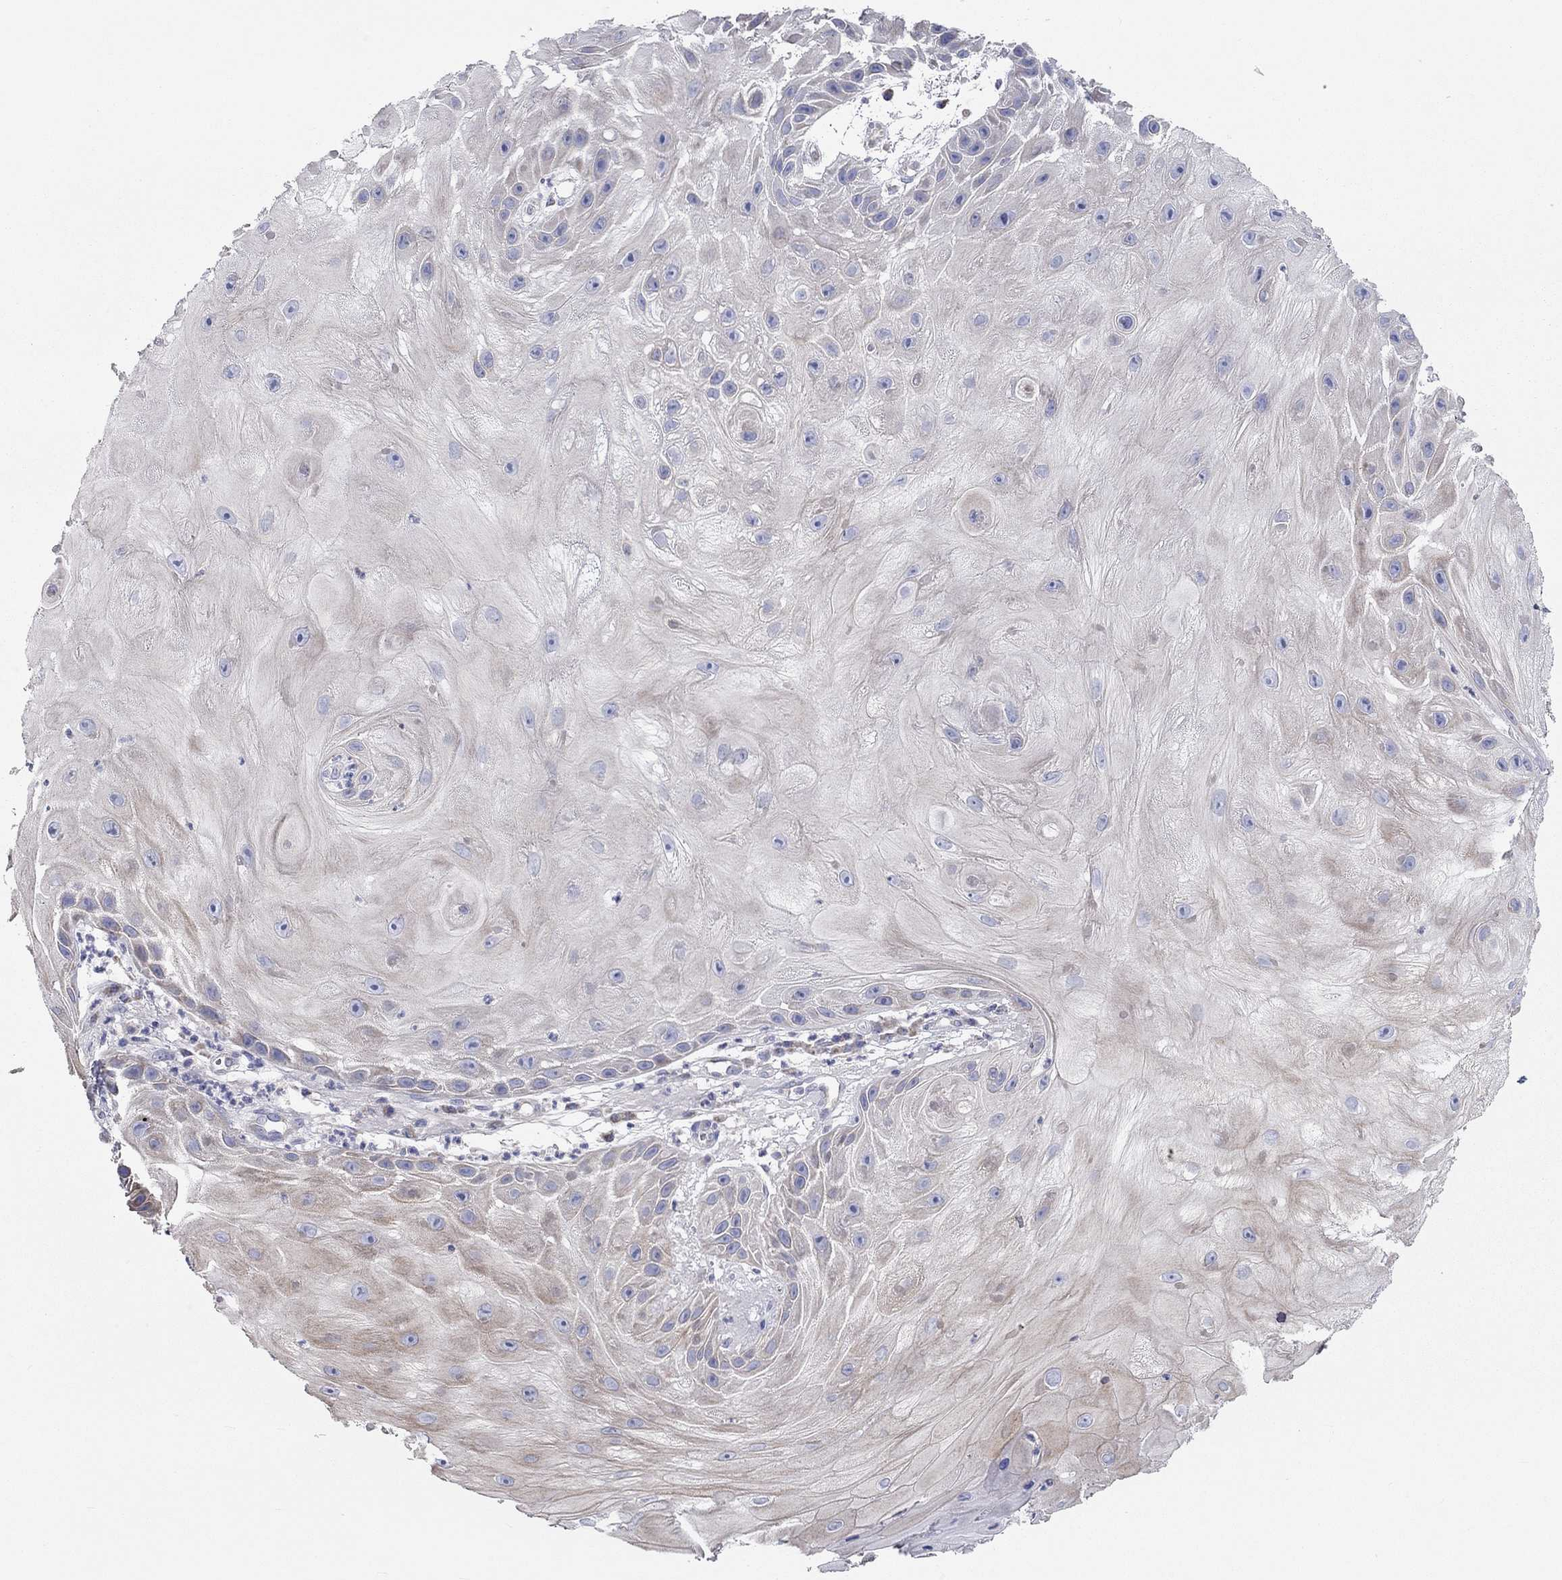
{"staining": {"intensity": "weak", "quantity": "<25%", "location": "cytoplasmic/membranous"}, "tissue": "skin cancer", "cell_type": "Tumor cells", "image_type": "cancer", "snomed": [{"axis": "morphology", "description": "Normal tissue, NOS"}, {"axis": "morphology", "description": "Squamous cell carcinoma, NOS"}, {"axis": "topography", "description": "Skin"}], "caption": "High power microscopy photomicrograph of an immunohistochemistry image of squamous cell carcinoma (skin), revealing no significant expression in tumor cells.", "gene": "RCAN1", "patient": {"sex": "male", "age": 79}}